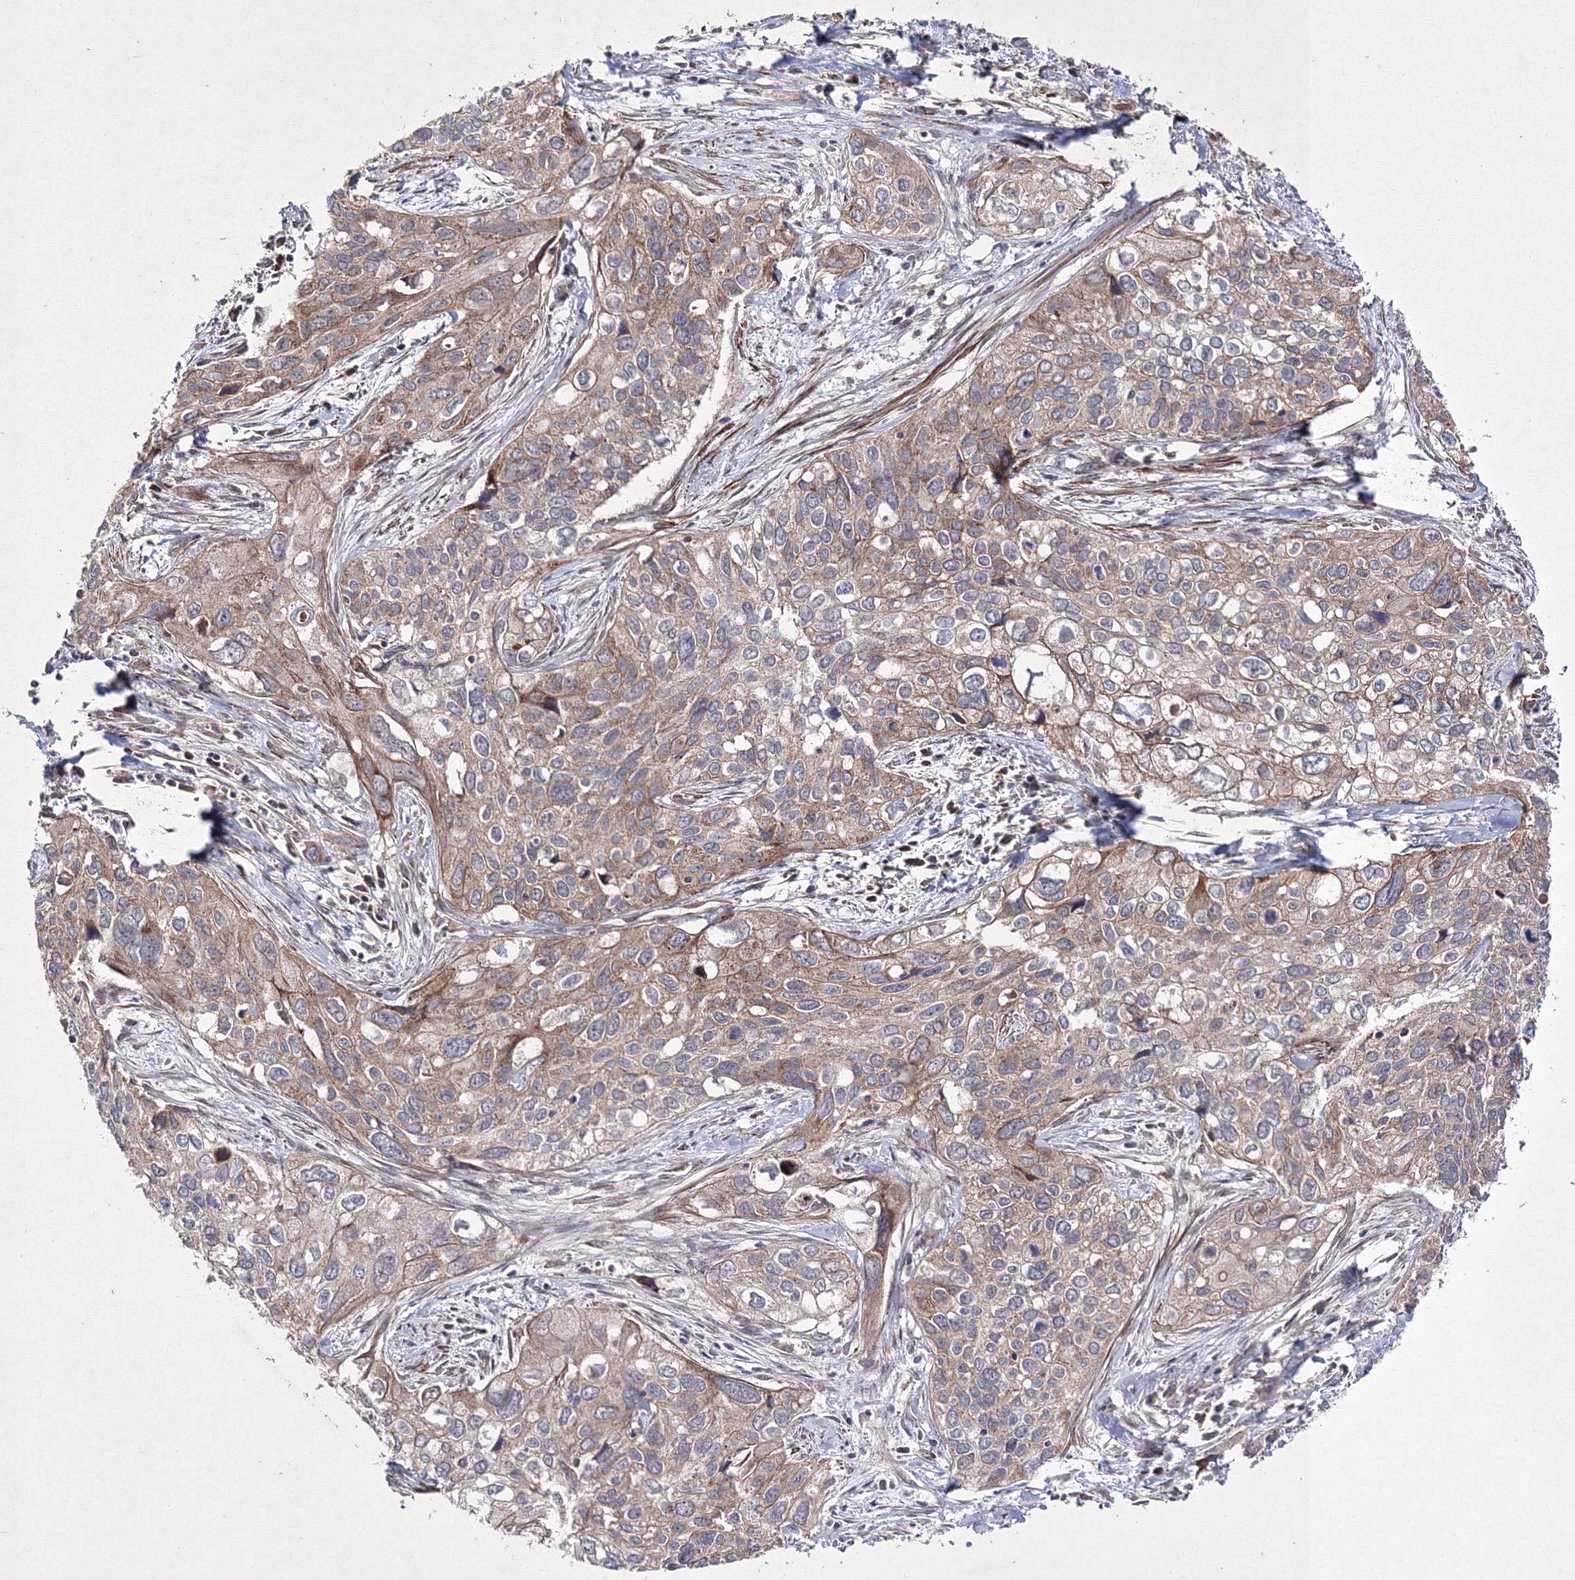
{"staining": {"intensity": "weak", "quantity": ">75%", "location": "cytoplasmic/membranous"}, "tissue": "cervical cancer", "cell_type": "Tumor cells", "image_type": "cancer", "snomed": [{"axis": "morphology", "description": "Squamous cell carcinoma, NOS"}, {"axis": "topography", "description": "Cervix"}], "caption": "A low amount of weak cytoplasmic/membranous positivity is identified in about >75% of tumor cells in cervical squamous cell carcinoma tissue.", "gene": "GFM1", "patient": {"sex": "female", "age": 55}}